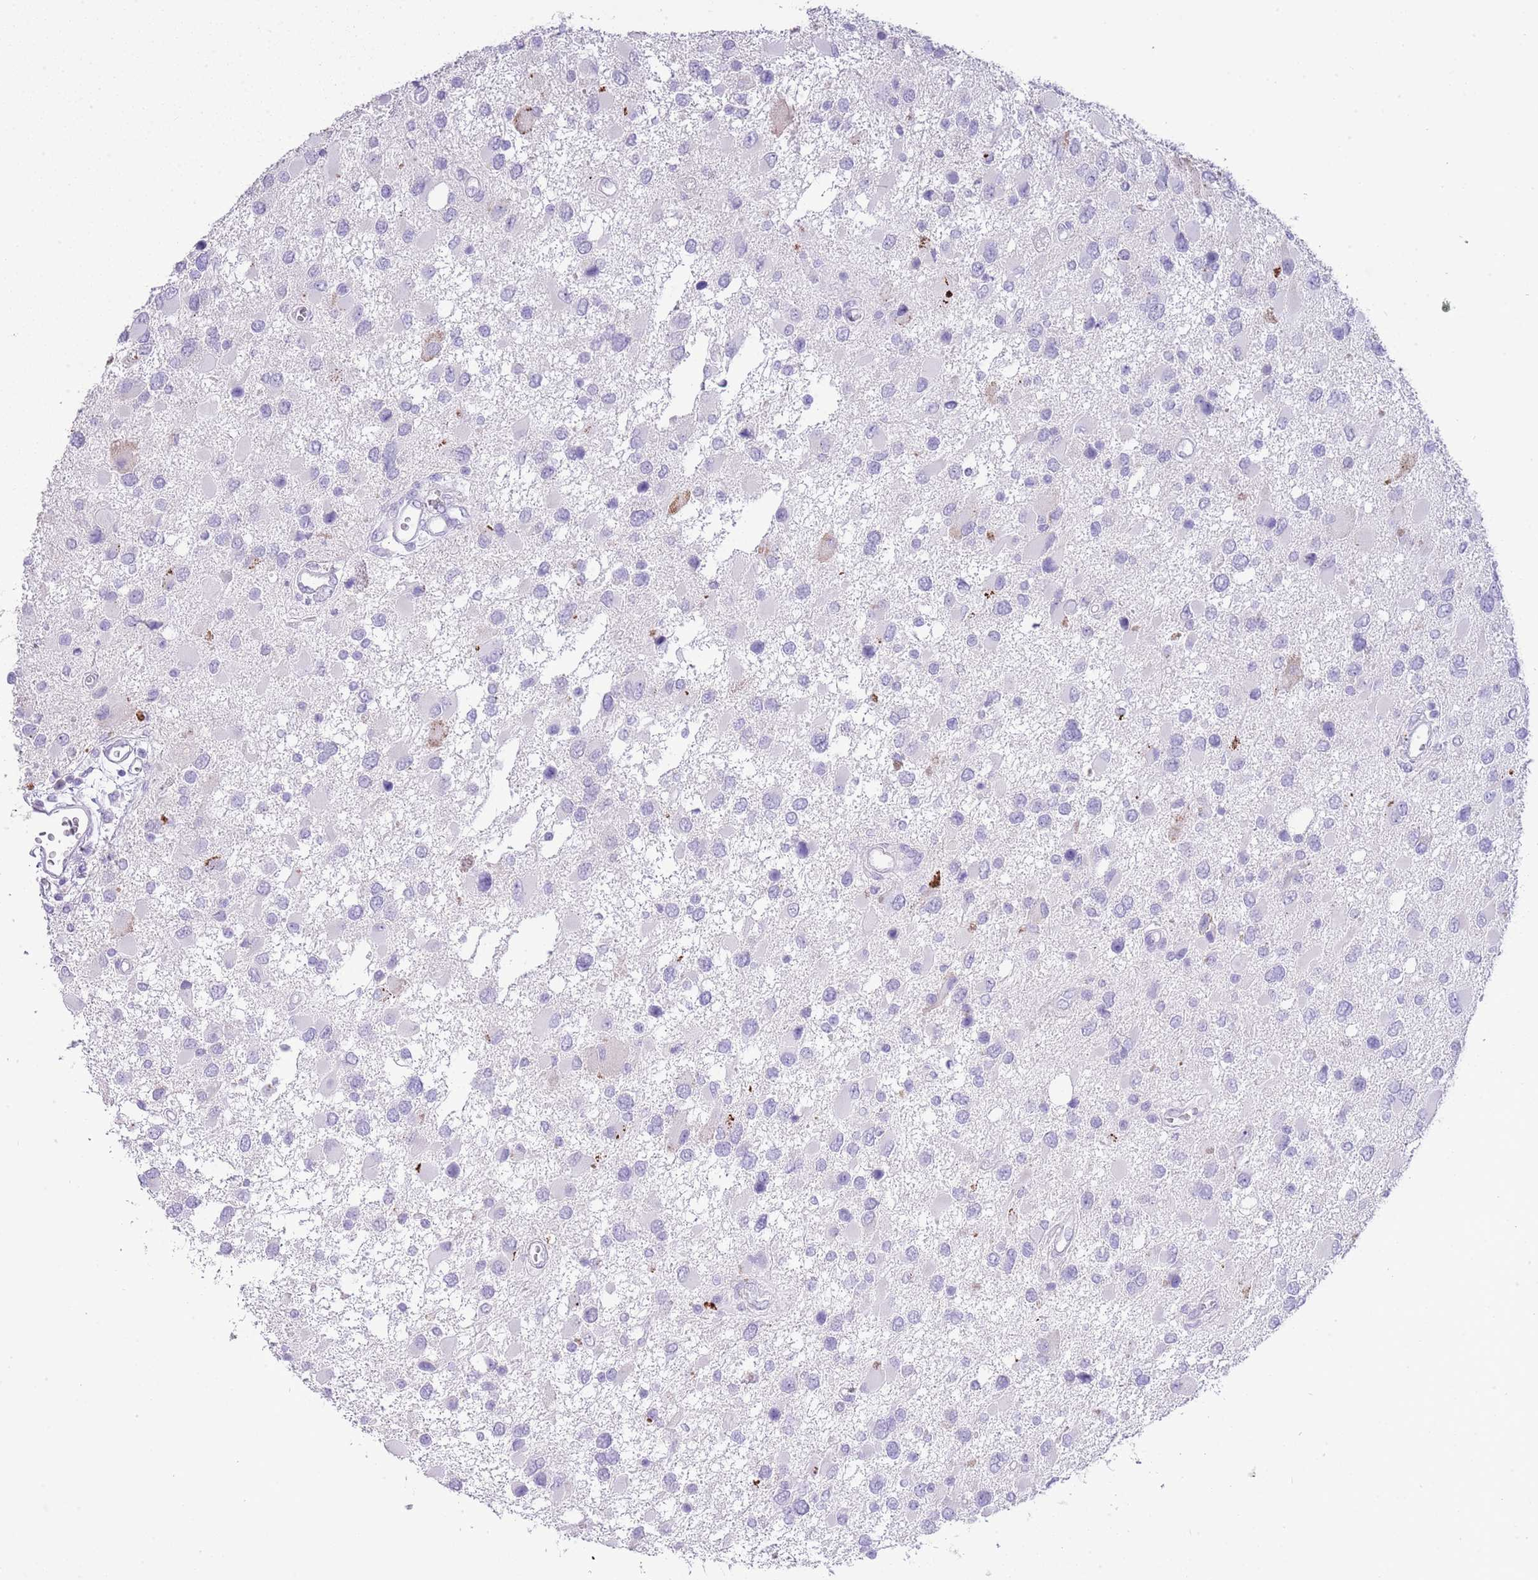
{"staining": {"intensity": "negative", "quantity": "none", "location": "none"}, "tissue": "glioma", "cell_type": "Tumor cells", "image_type": "cancer", "snomed": [{"axis": "morphology", "description": "Glioma, malignant, High grade"}, {"axis": "topography", "description": "Brain"}], "caption": "Tumor cells show no significant positivity in glioma. The staining was performed using DAB (3,3'-diaminobenzidine) to visualize the protein expression in brown, while the nuclei were stained in blue with hematoxylin (Magnification: 20x).", "gene": "OR2Z1", "patient": {"sex": "male", "age": 53}}